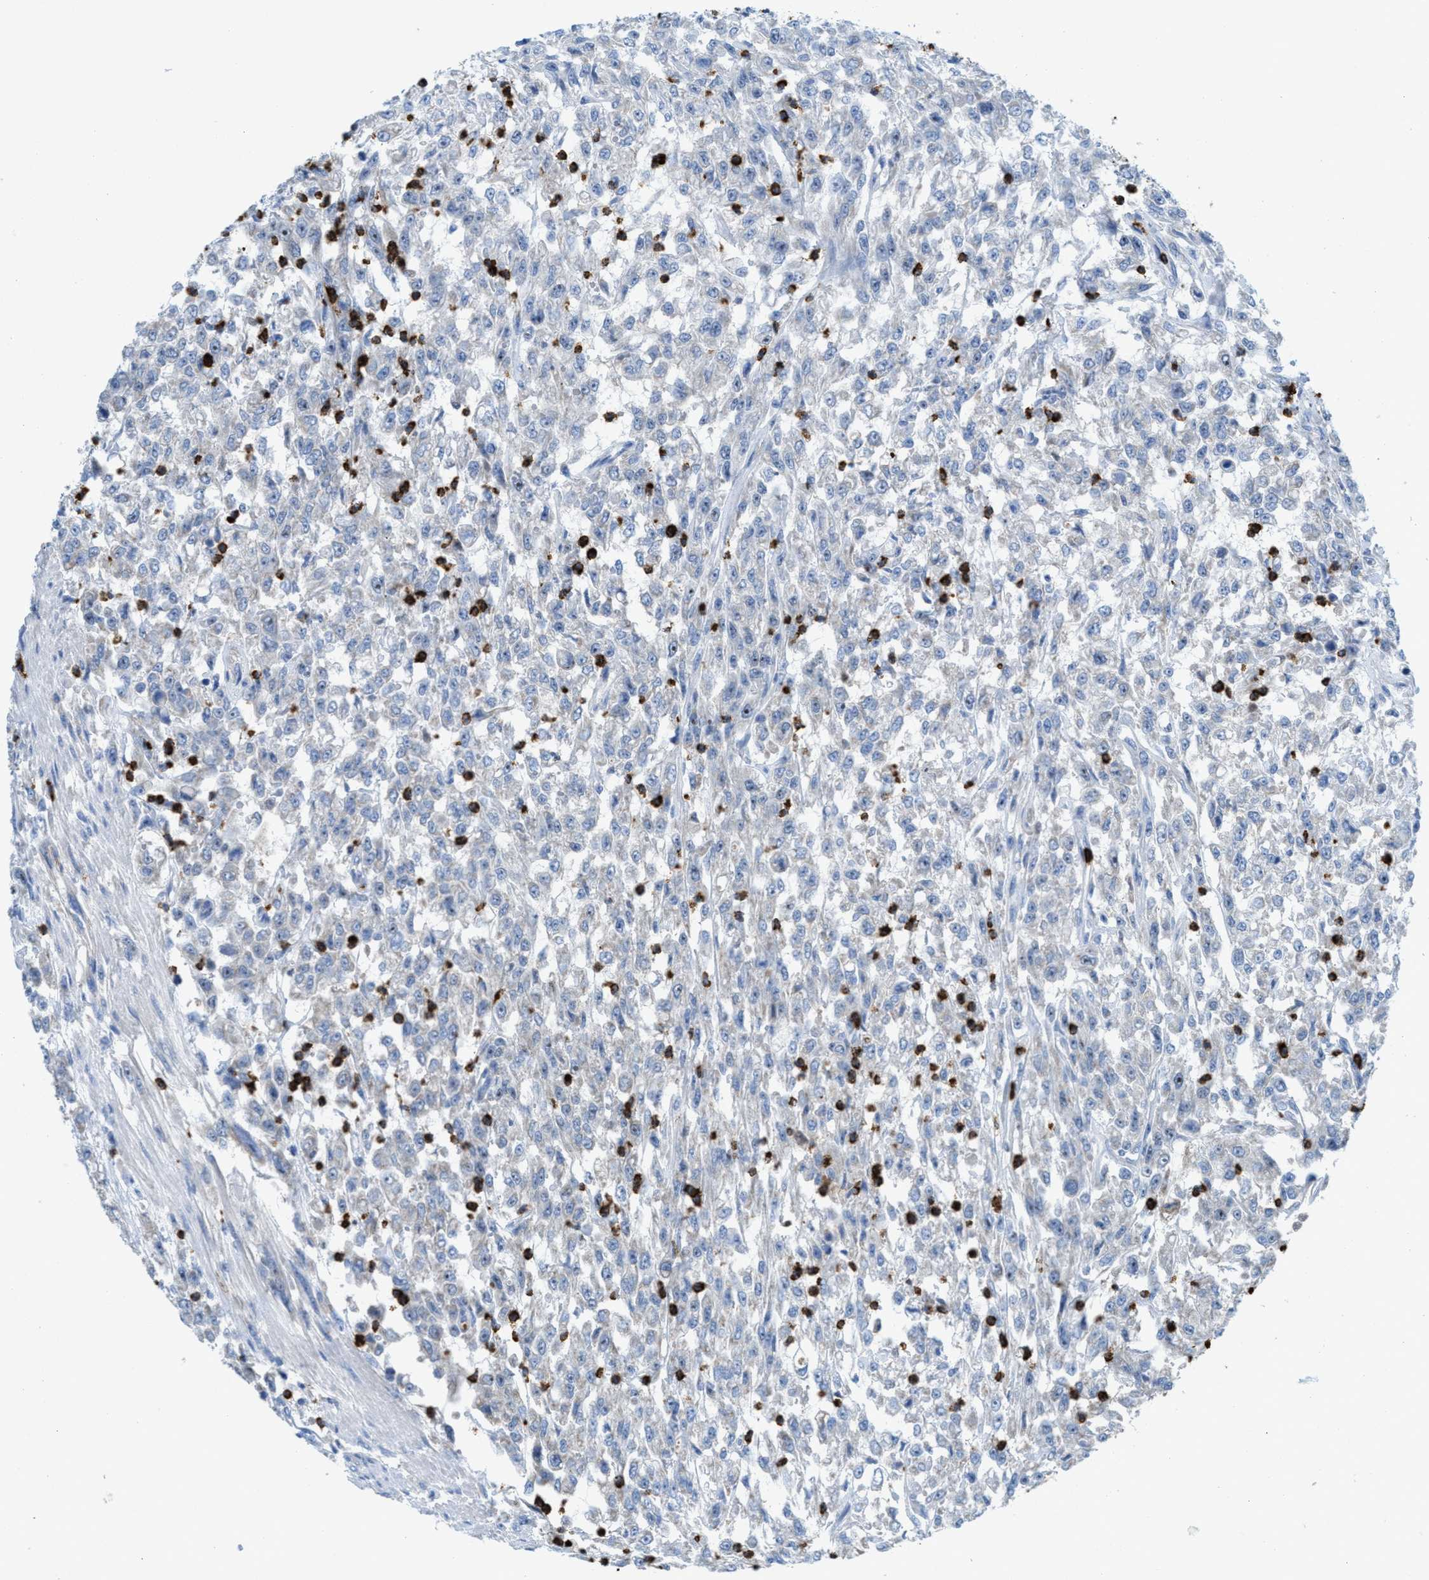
{"staining": {"intensity": "negative", "quantity": "none", "location": "none"}, "tissue": "urothelial cancer", "cell_type": "Tumor cells", "image_type": "cancer", "snomed": [{"axis": "morphology", "description": "Urothelial carcinoma, High grade"}, {"axis": "topography", "description": "Urinary bladder"}], "caption": "Urothelial carcinoma (high-grade) was stained to show a protein in brown. There is no significant positivity in tumor cells.", "gene": "CMTM1", "patient": {"sex": "male", "age": 46}}